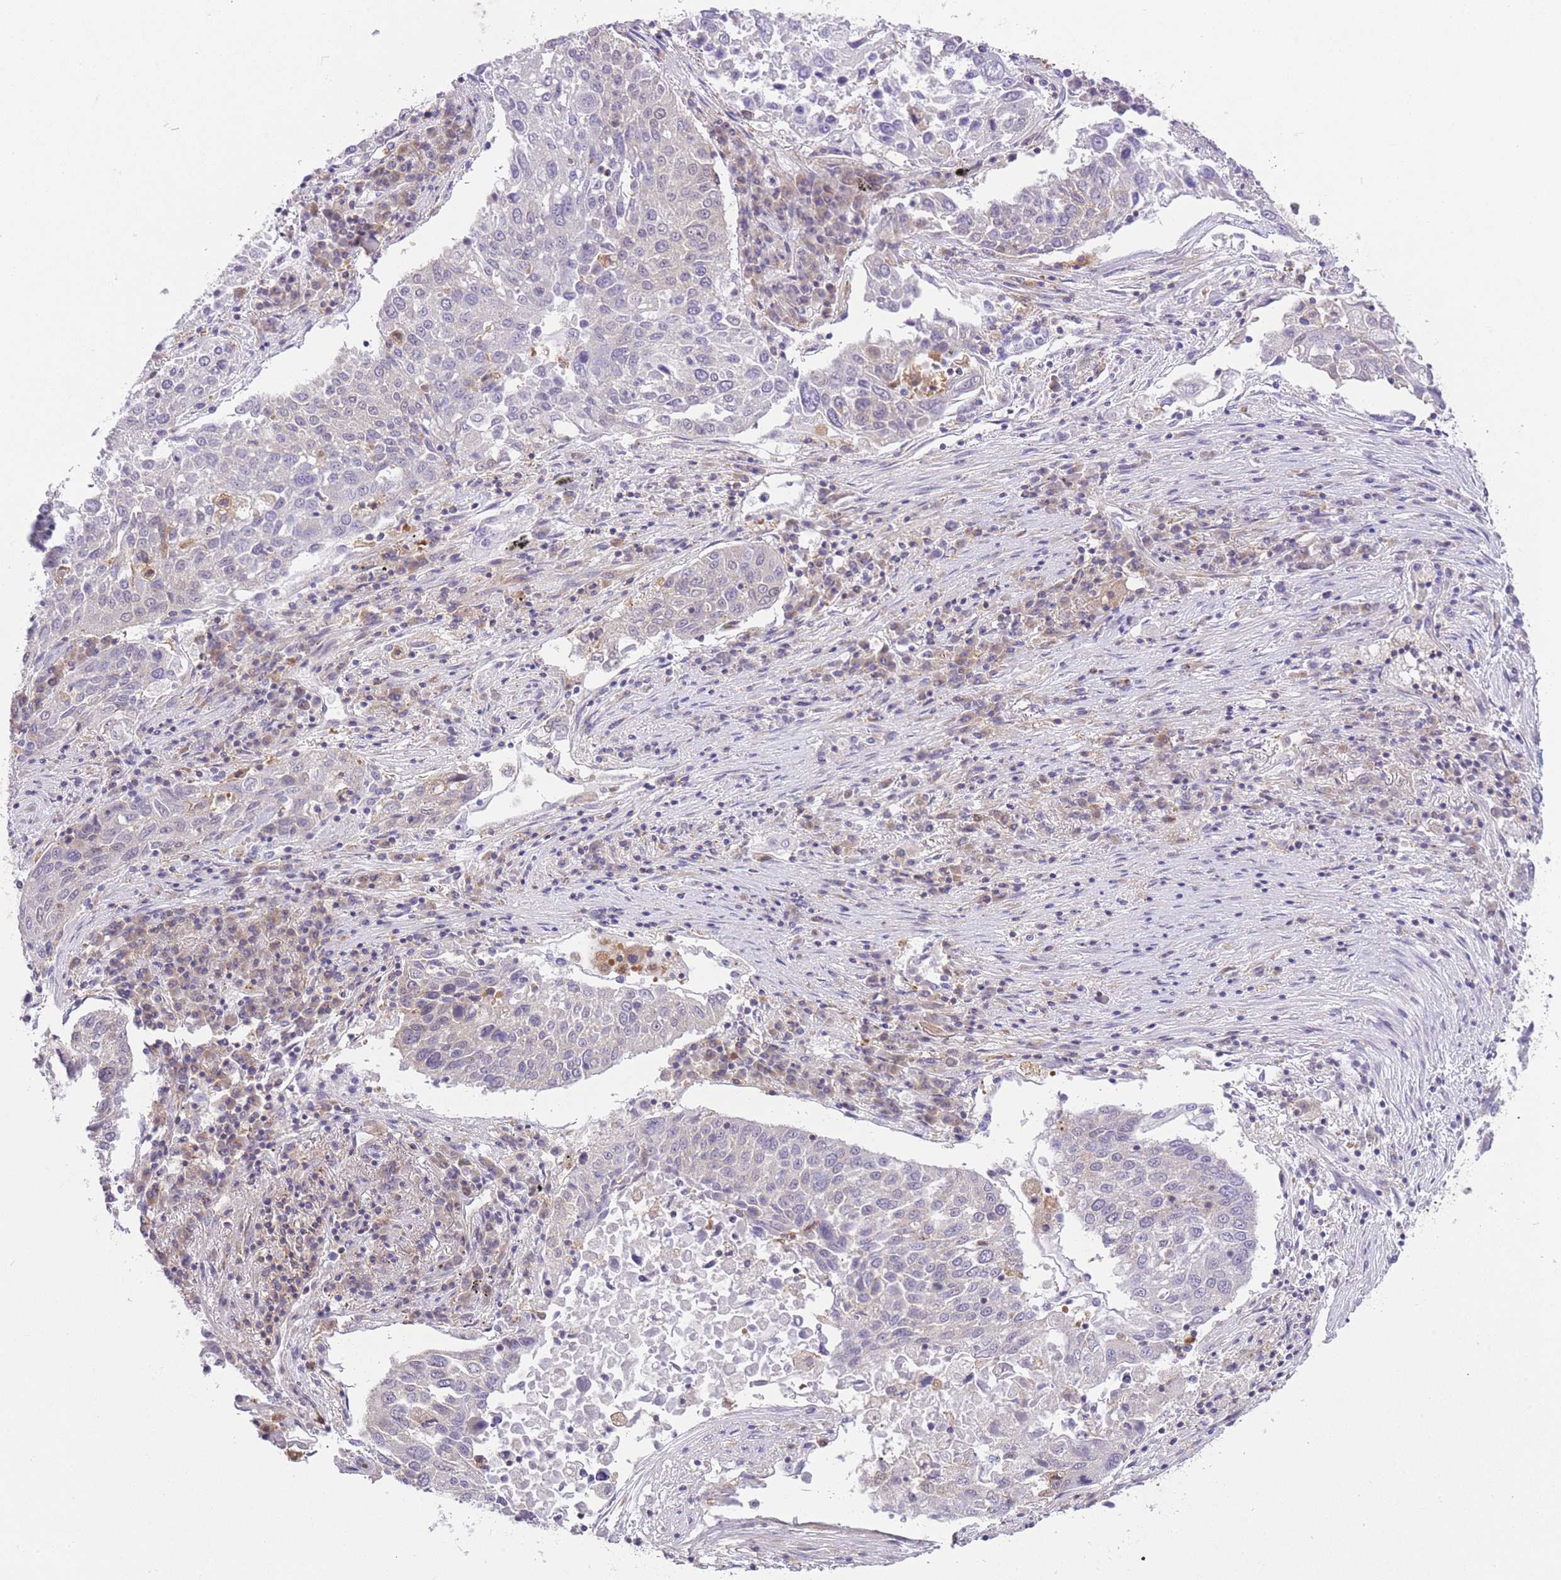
{"staining": {"intensity": "negative", "quantity": "none", "location": "none"}, "tissue": "lung cancer", "cell_type": "Tumor cells", "image_type": "cancer", "snomed": [{"axis": "morphology", "description": "Squamous cell carcinoma, NOS"}, {"axis": "topography", "description": "Lung"}], "caption": "Tumor cells are negative for brown protein staining in lung cancer (squamous cell carcinoma).", "gene": "PRKAR1A", "patient": {"sex": "male", "age": 65}}